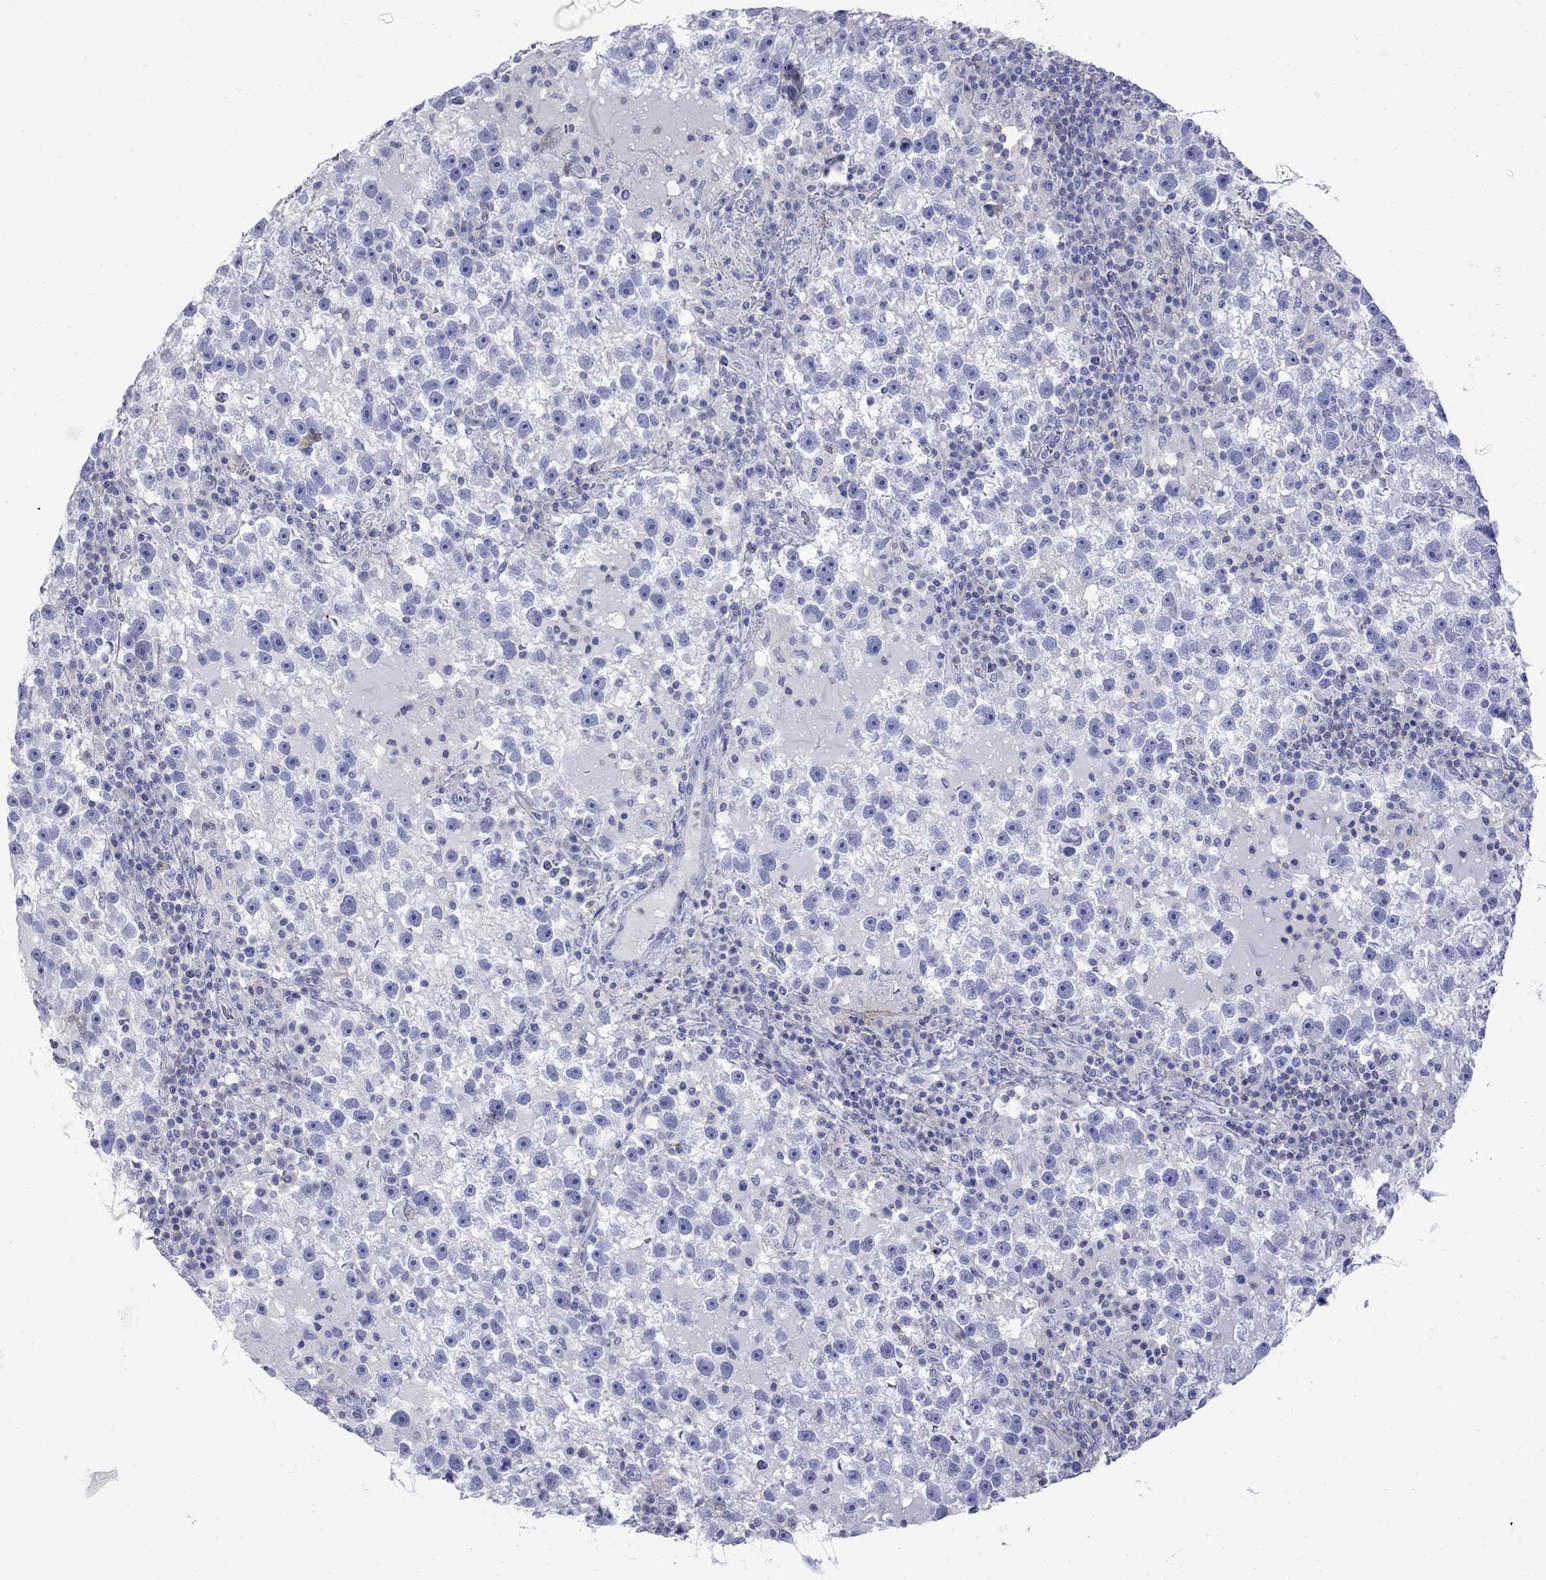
{"staining": {"intensity": "negative", "quantity": "none", "location": "none"}, "tissue": "testis cancer", "cell_type": "Tumor cells", "image_type": "cancer", "snomed": [{"axis": "morphology", "description": "Seminoma, NOS"}, {"axis": "topography", "description": "Testis"}], "caption": "DAB immunohistochemical staining of human testis cancer displays no significant expression in tumor cells. (Stains: DAB (3,3'-diaminobenzidine) immunohistochemistry (IHC) with hematoxylin counter stain, Microscopy: brightfield microscopy at high magnification).", "gene": "S100A3", "patient": {"sex": "male", "age": 47}}